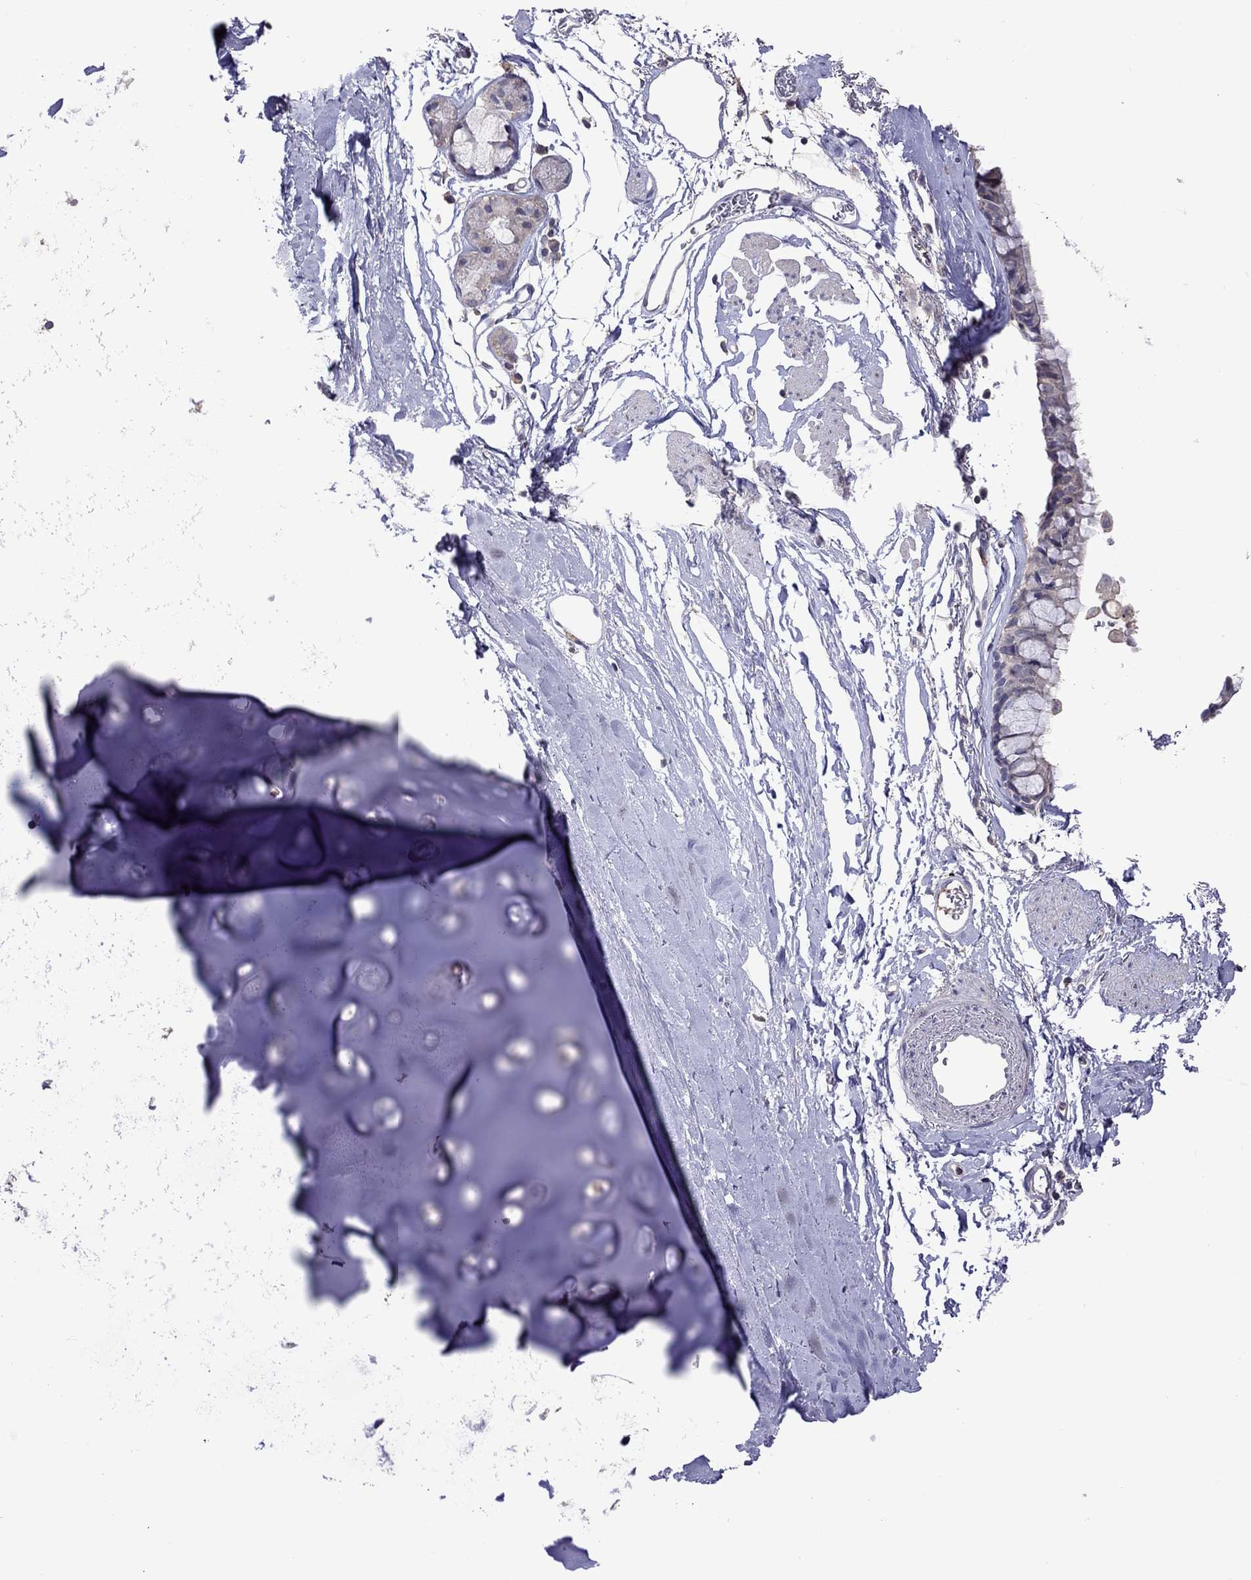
{"staining": {"intensity": "negative", "quantity": "none", "location": "none"}, "tissue": "bronchus", "cell_type": "Respiratory epithelial cells", "image_type": "normal", "snomed": [{"axis": "morphology", "description": "Normal tissue, NOS"}, {"axis": "morphology", "description": "Squamous cell carcinoma, NOS"}, {"axis": "topography", "description": "Cartilage tissue"}, {"axis": "topography", "description": "Bronchus"}], "caption": "DAB (3,3'-diaminobenzidine) immunohistochemical staining of benign bronchus displays no significant expression in respiratory epithelial cells. The staining was performed using DAB (3,3'-diaminobenzidine) to visualize the protein expression in brown, while the nuclei were stained in blue with hematoxylin (Magnification: 20x).", "gene": "RTP5", "patient": {"sex": "male", "age": 72}}